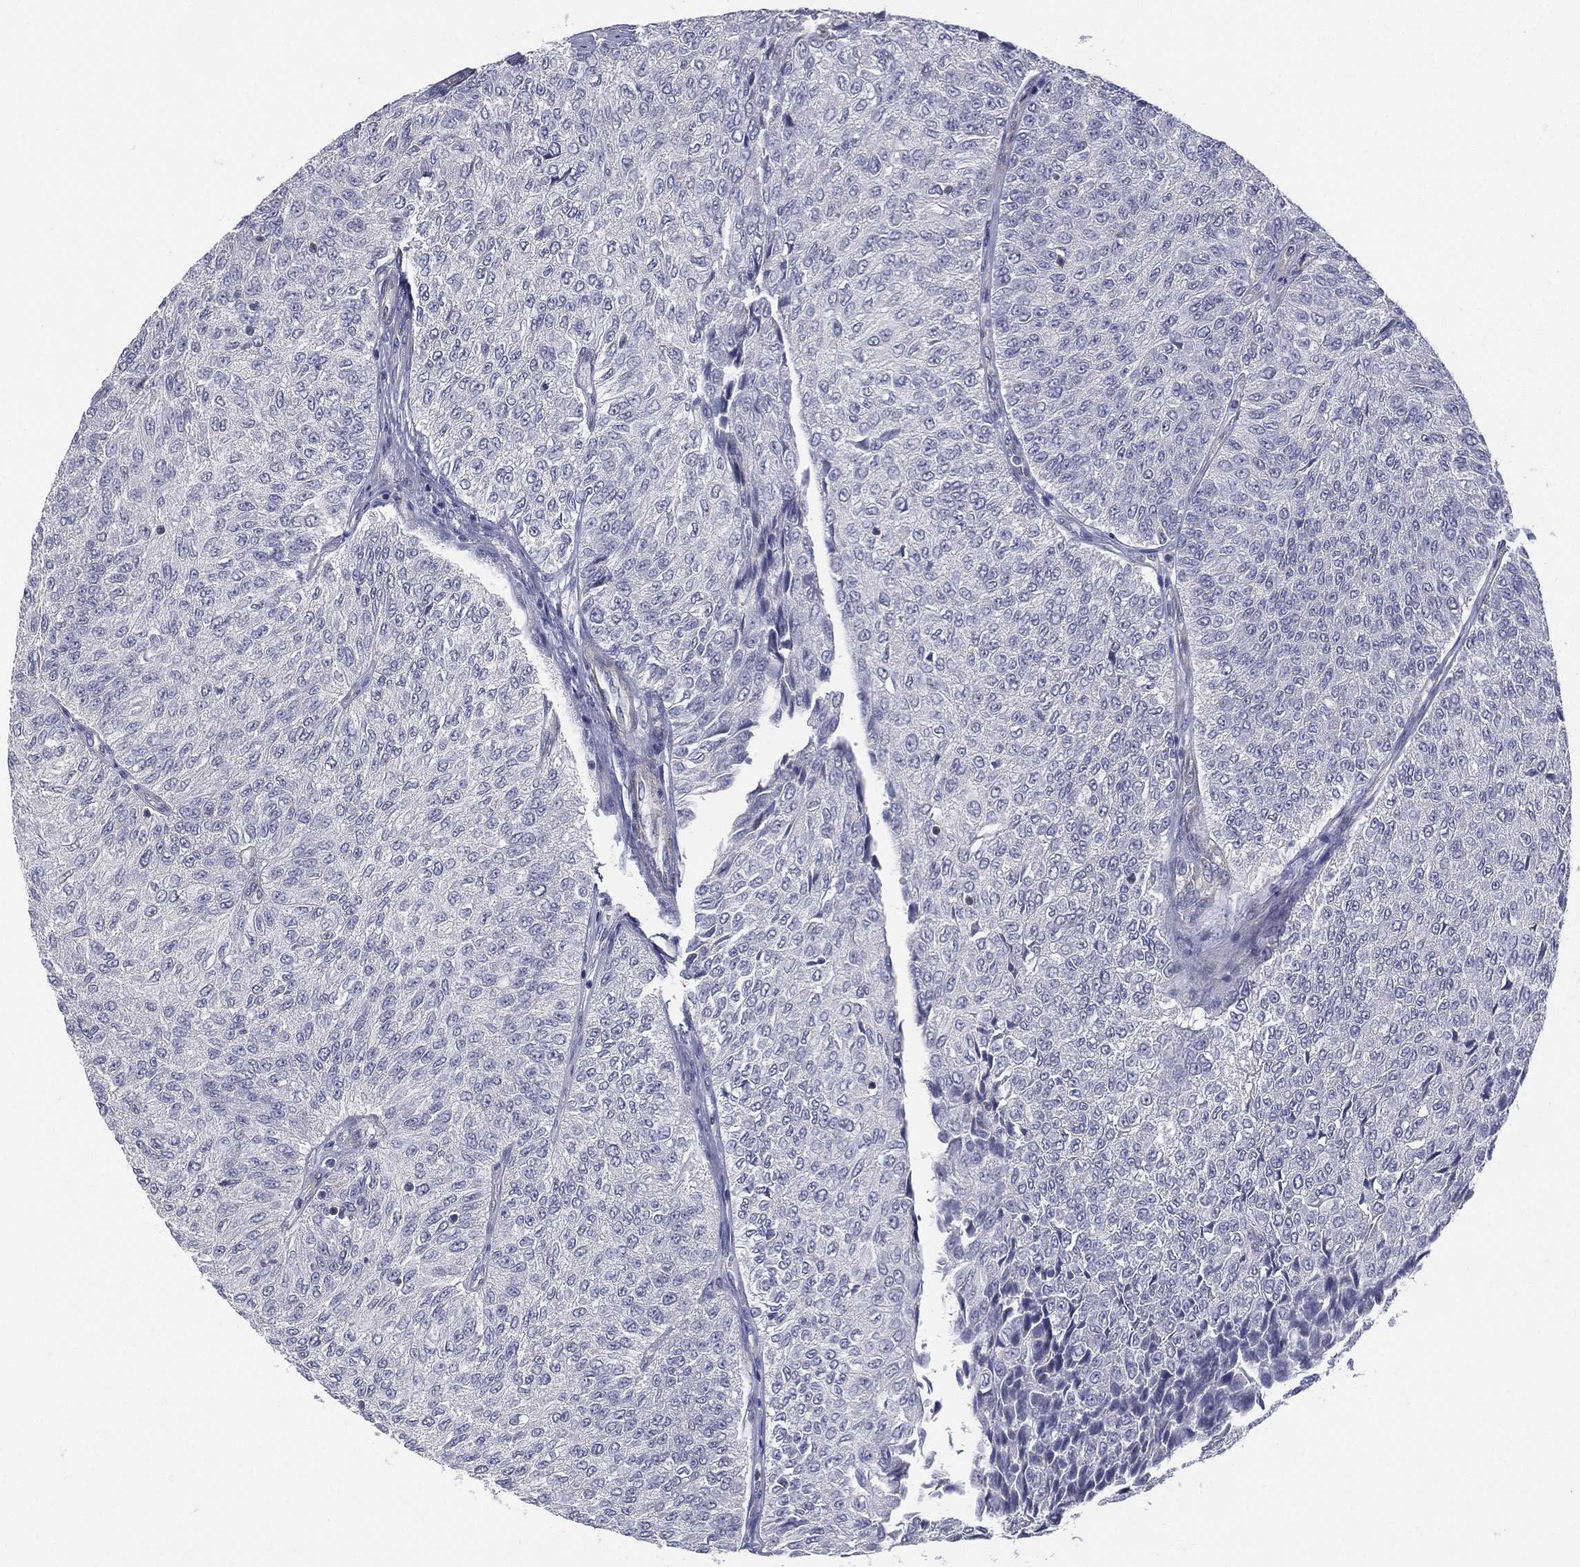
{"staining": {"intensity": "negative", "quantity": "none", "location": "none"}, "tissue": "urothelial cancer", "cell_type": "Tumor cells", "image_type": "cancer", "snomed": [{"axis": "morphology", "description": "Urothelial carcinoma, Low grade"}, {"axis": "topography", "description": "Urinary bladder"}], "caption": "The micrograph demonstrates no significant positivity in tumor cells of low-grade urothelial carcinoma. (DAB immunohistochemistry with hematoxylin counter stain).", "gene": "ETNPPL", "patient": {"sex": "male", "age": 78}}